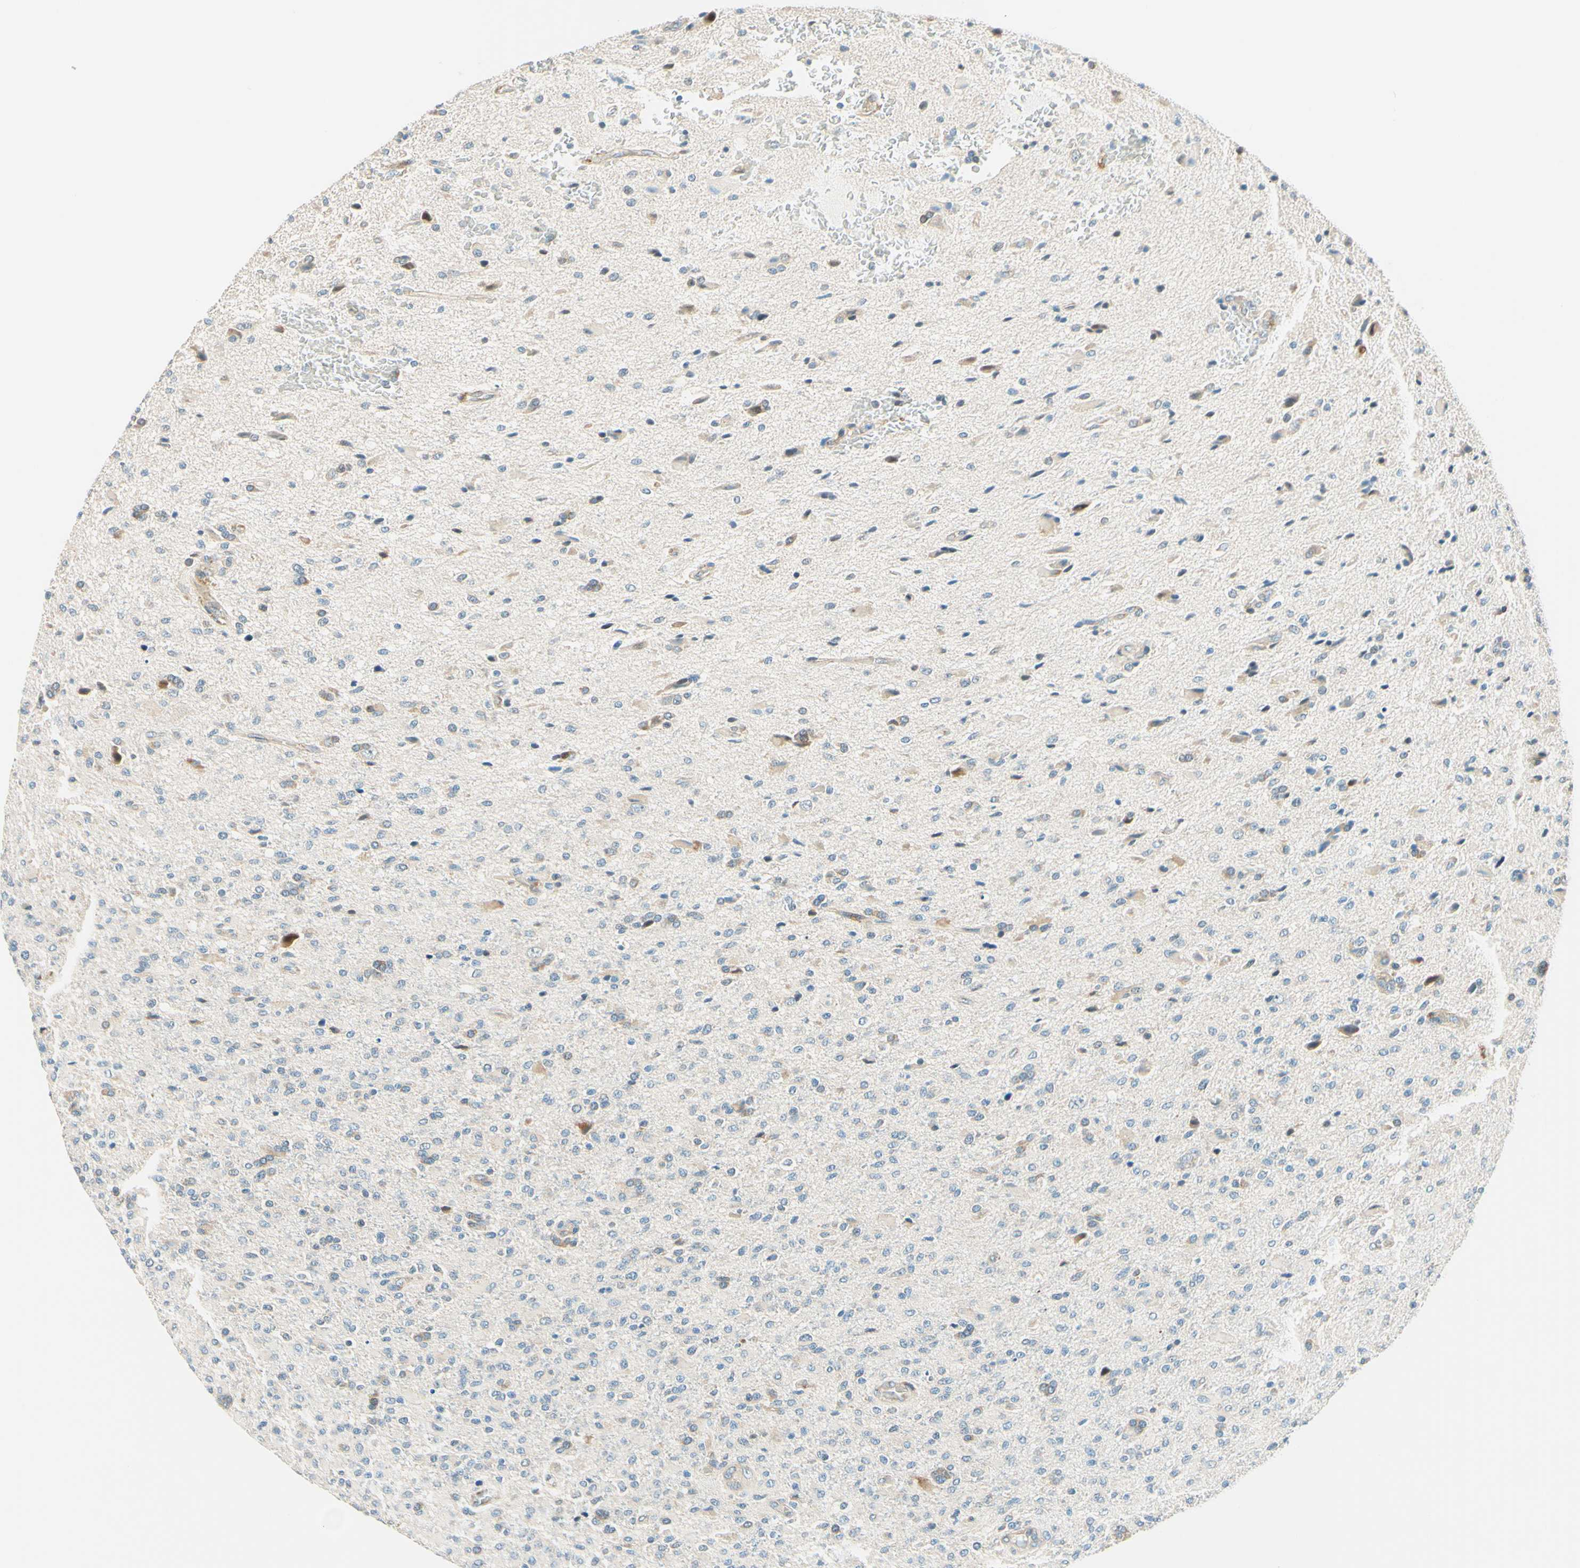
{"staining": {"intensity": "moderate", "quantity": "<25%", "location": "cytoplasmic/membranous"}, "tissue": "glioma", "cell_type": "Tumor cells", "image_type": "cancer", "snomed": [{"axis": "morphology", "description": "Glioma, malignant, High grade"}, {"axis": "topography", "description": "Brain"}], "caption": "A low amount of moderate cytoplasmic/membranous staining is seen in about <25% of tumor cells in glioma tissue.", "gene": "TAOK2", "patient": {"sex": "male", "age": 71}}